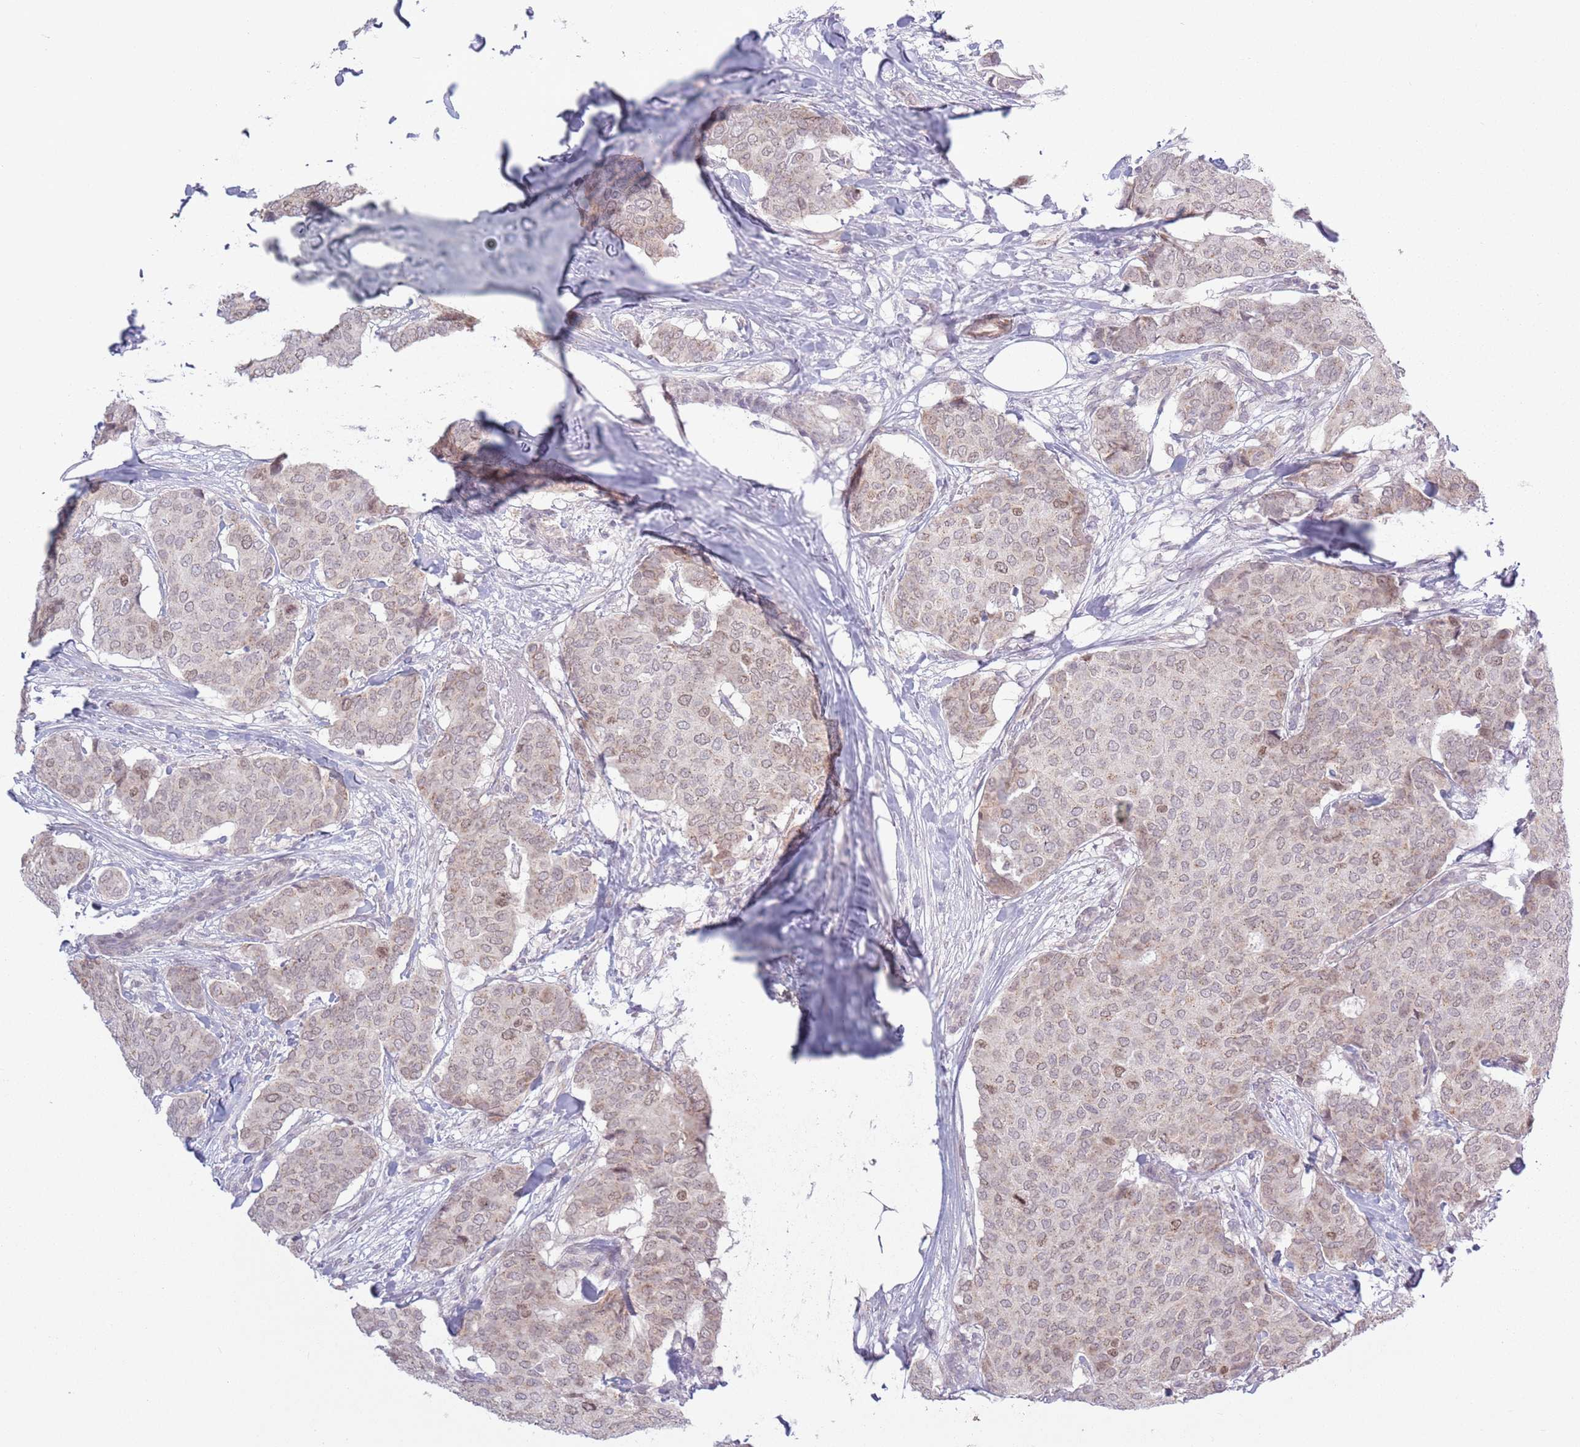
{"staining": {"intensity": "moderate", "quantity": "<25%", "location": "nuclear"}, "tissue": "breast cancer", "cell_type": "Tumor cells", "image_type": "cancer", "snomed": [{"axis": "morphology", "description": "Duct carcinoma"}, {"axis": "topography", "description": "Breast"}], "caption": "Breast intraductal carcinoma tissue reveals moderate nuclear staining in approximately <25% of tumor cells", "gene": "MRPL34", "patient": {"sex": "female", "age": 75}}